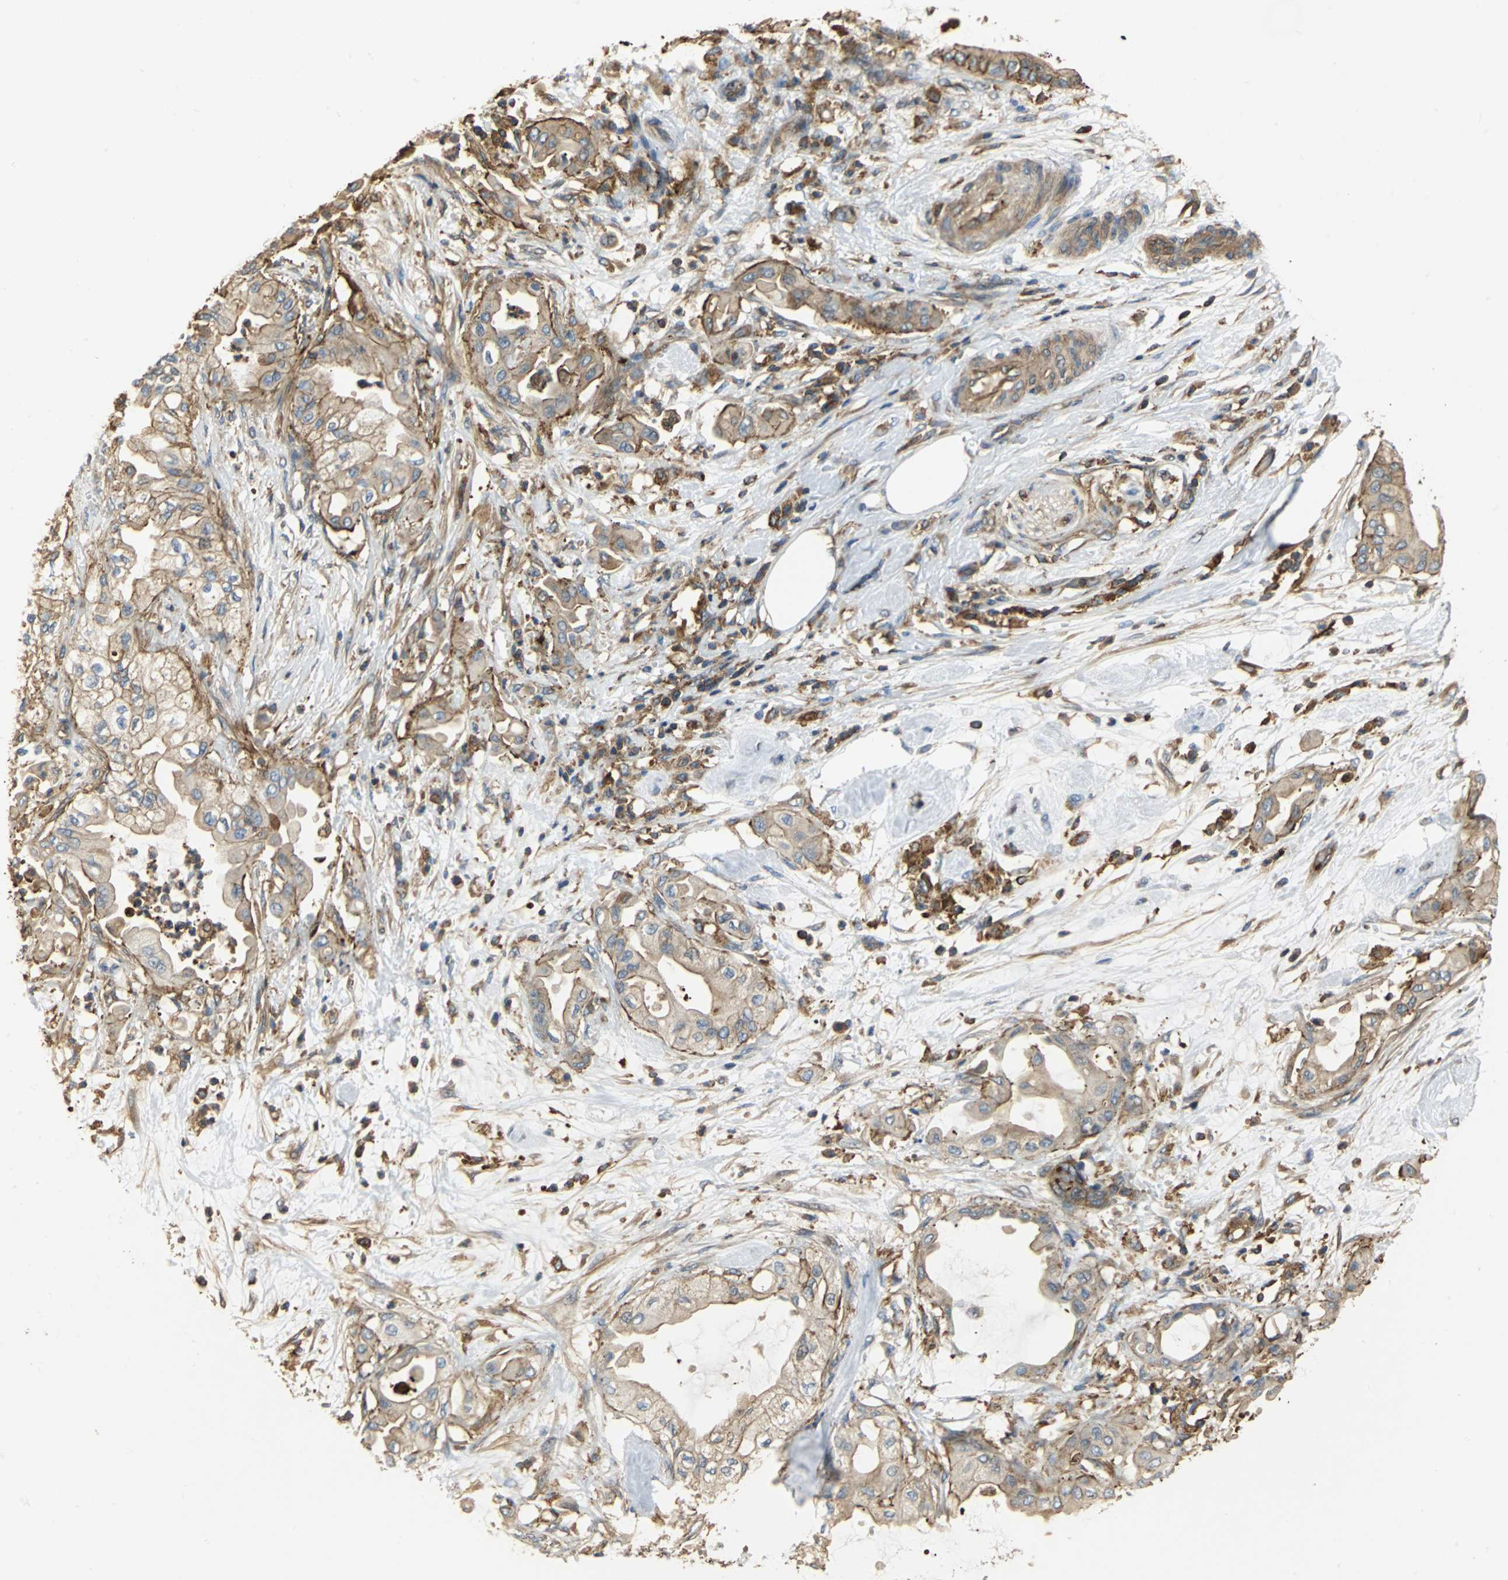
{"staining": {"intensity": "weak", "quantity": "25%-75%", "location": "cytoplasmic/membranous"}, "tissue": "pancreatic cancer", "cell_type": "Tumor cells", "image_type": "cancer", "snomed": [{"axis": "morphology", "description": "Adenocarcinoma, NOS"}, {"axis": "morphology", "description": "Adenocarcinoma, metastatic, NOS"}, {"axis": "topography", "description": "Lymph node"}, {"axis": "topography", "description": "Pancreas"}, {"axis": "topography", "description": "Duodenum"}], "caption": "Immunohistochemistry staining of pancreatic cancer (adenocarcinoma), which exhibits low levels of weak cytoplasmic/membranous expression in about 25%-75% of tumor cells indicating weak cytoplasmic/membranous protein expression. The staining was performed using DAB (brown) for protein detection and nuclei were counterstained in hematoxylin (blue).", "gene": "TLN1", "patient": {"sex": "female", "age": 64}}